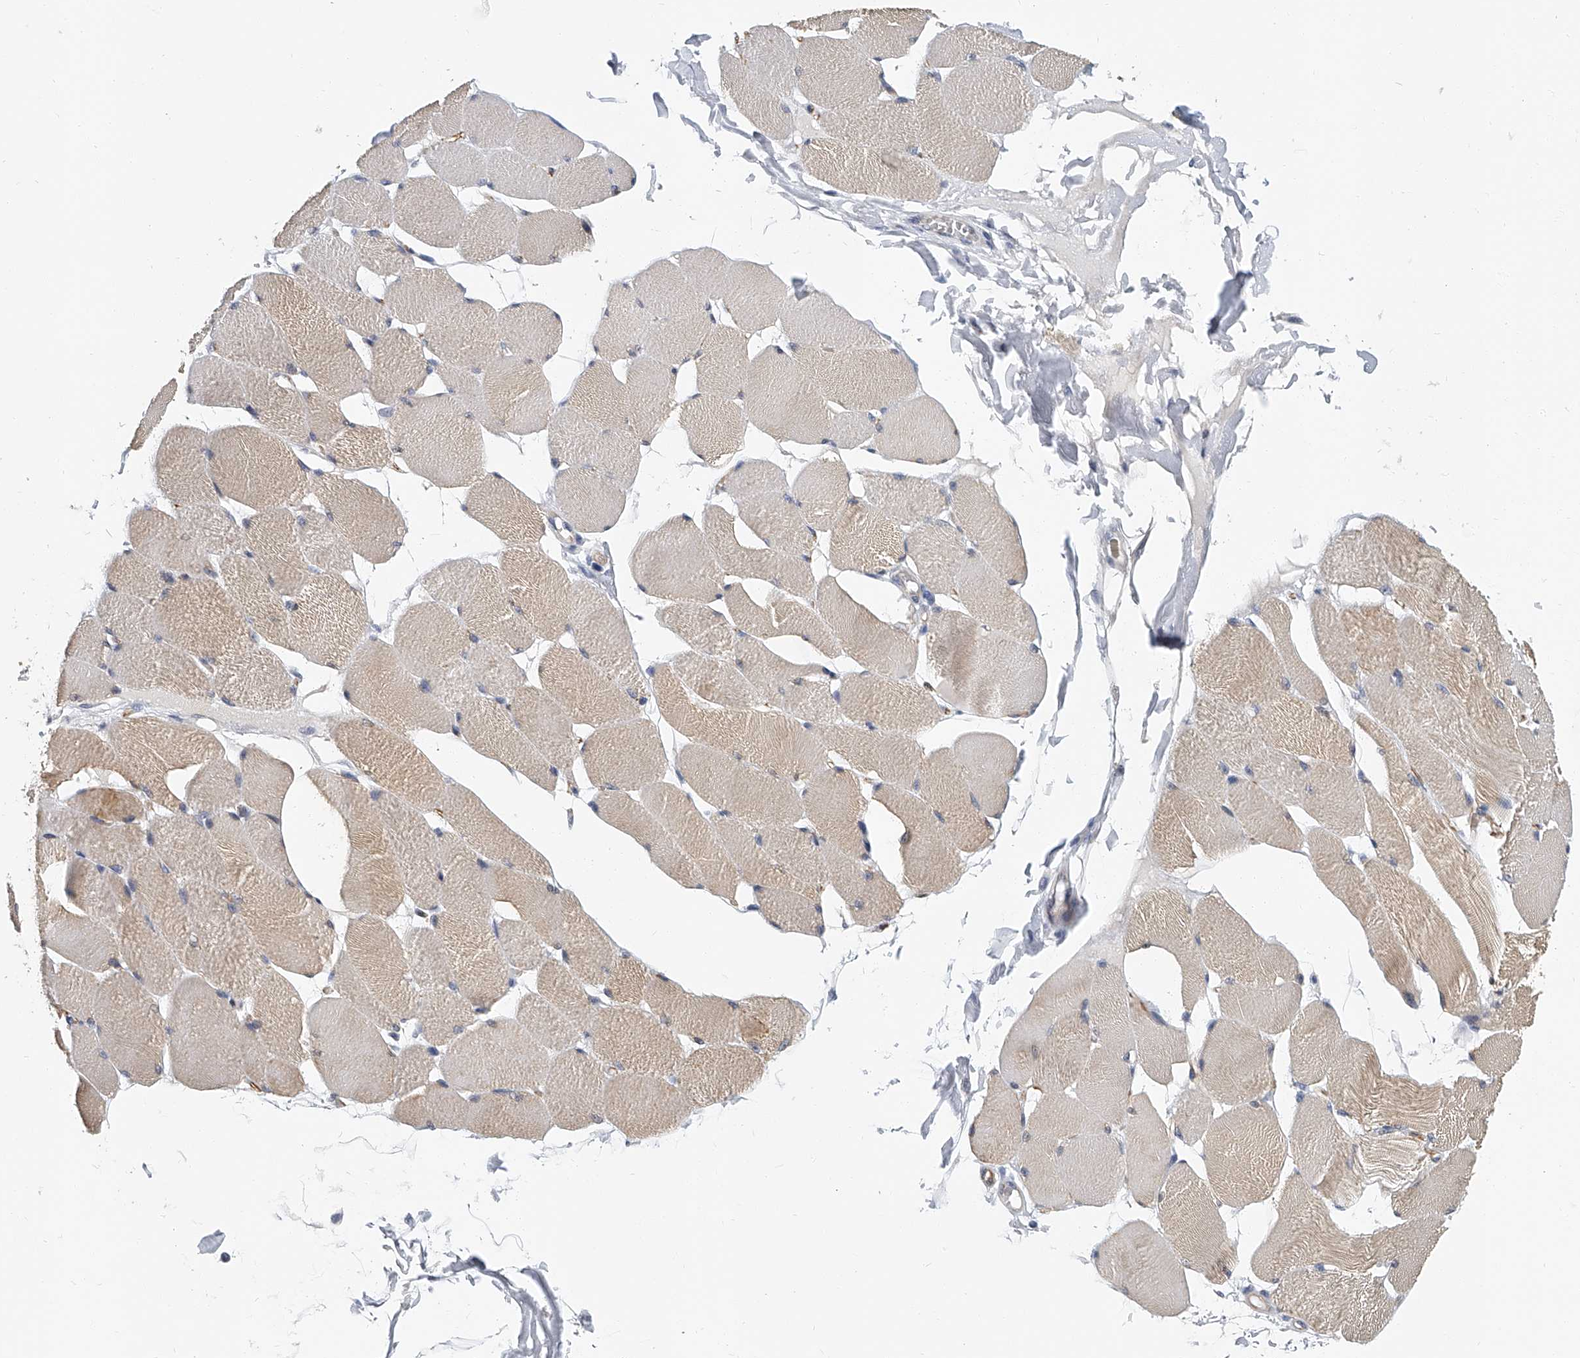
{"staining": {"intensity": "weak", "quantity": "25%-75%", "location": "cytoplasmic/membranous"}, "tissue": "skeletal muscle", "cell_type": "Myocytes", "image_type": "normal", "snomed": [{"axis": "morphology", "description": "Normal tissue, NOS"}, {"axis": "topography", "description": "Skin"}, {"axis": "topography", "description": "Skeletal muscle"}], "caption": "IHC photomicrograph of normal skeletal muscle: skeletal muscle stained using immunohistochemistry (IHC) displays low levels of weak protein expression localized specifically in the cytoplasmic/membranous of myocytes, appearing as a cytoplasmic/membranous brown color.", "gene": "KIRREL1", "patient": {"sex": "male", "age": 83}}